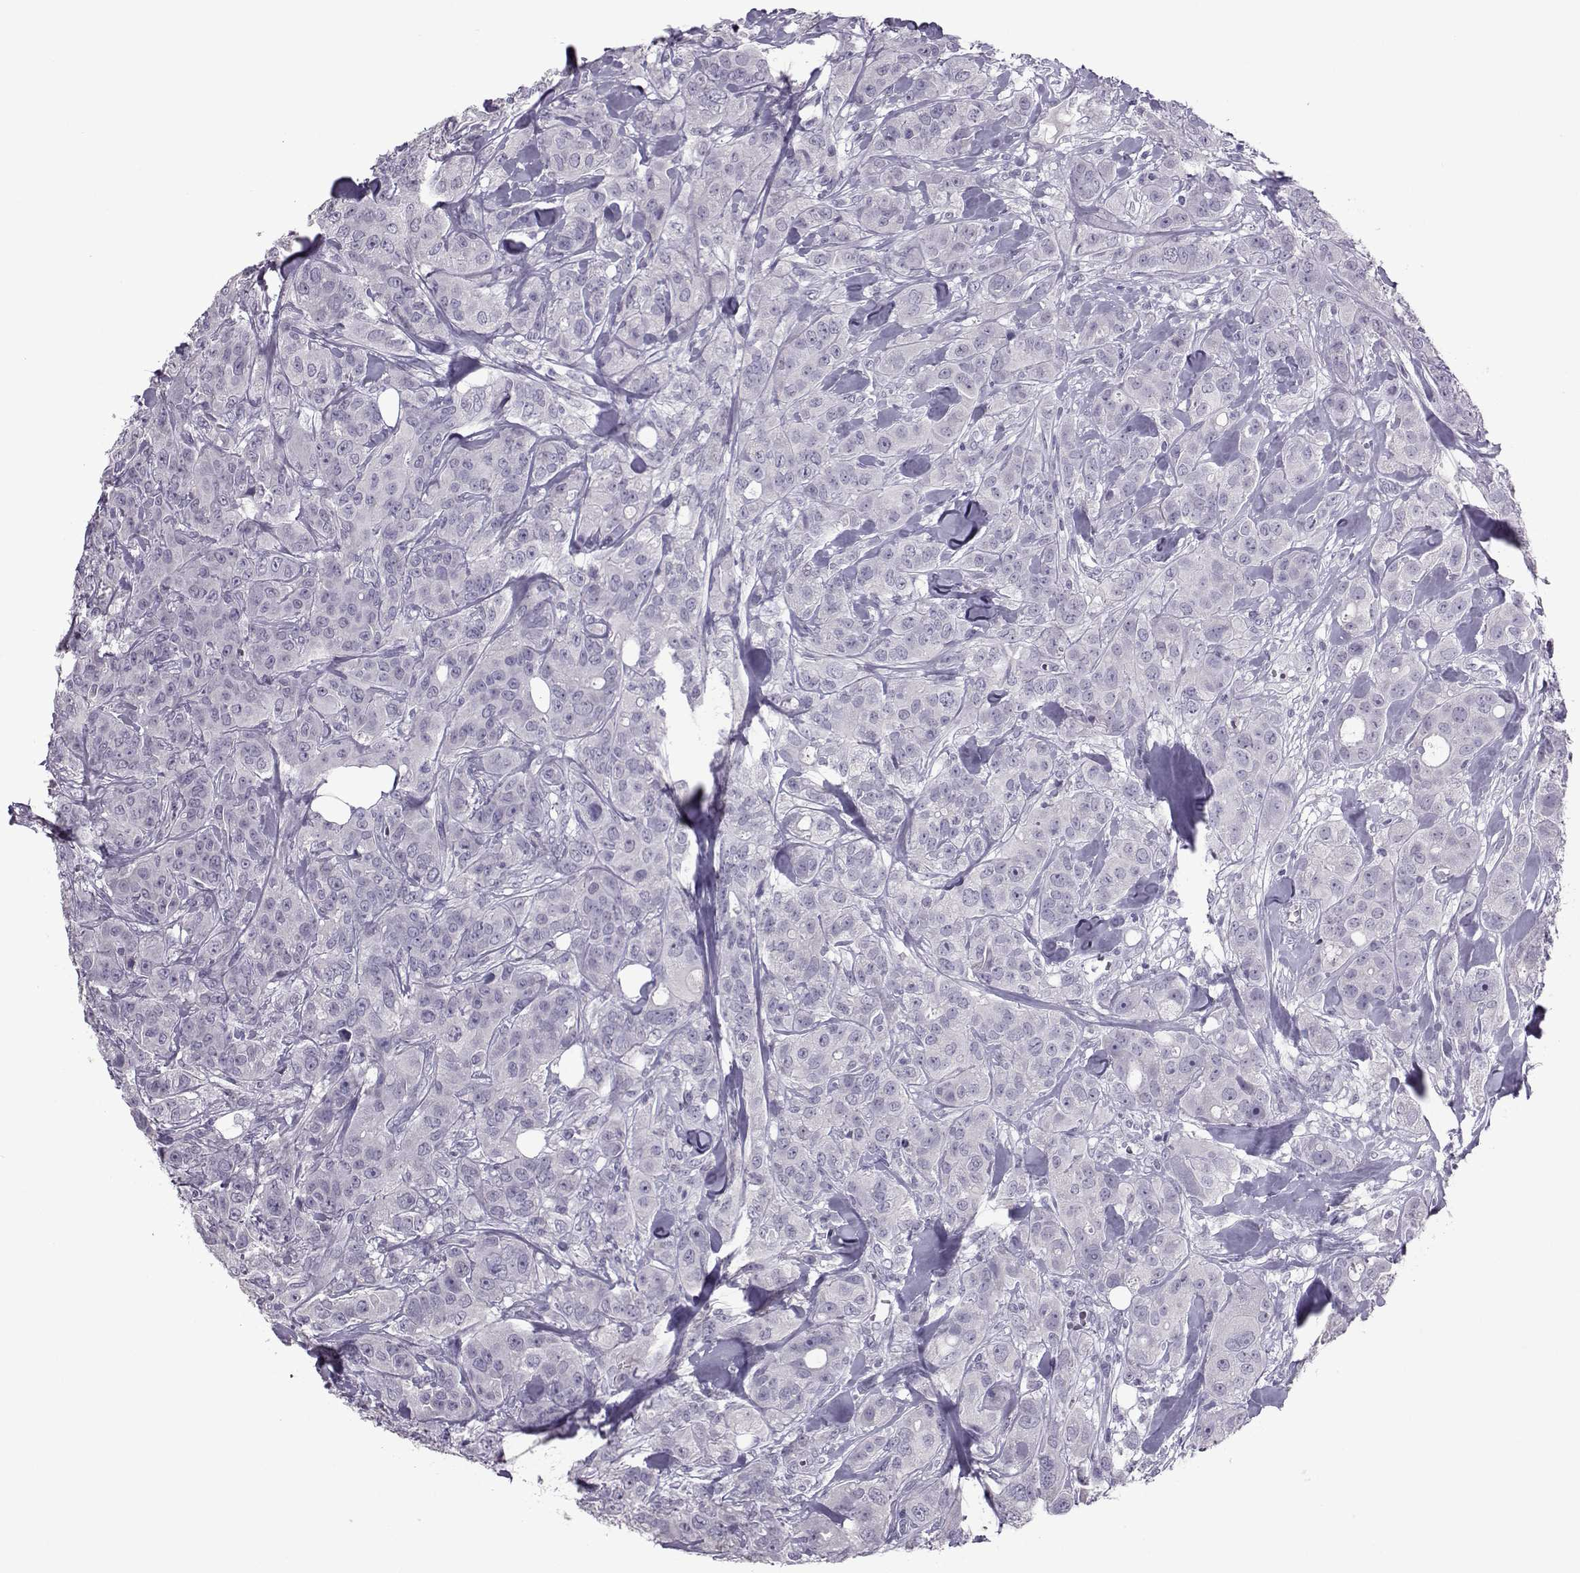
{"staining": {"intensity": "negative", "quantity": "none", "location": "none"}, "tissue": "breast cancer", "cell_type": "Tumor cells", "image_type": "cancer", "snomed": [{"axis": "morphology", "description": "Duct carcinoma"}, {"axis": "topography", "description": "Breast"}], "caption": "There is no significant expression in tumor cells of breast cancer.", "gene": "ASRGL1", "patient": {"sex": "female", "age": 43}}